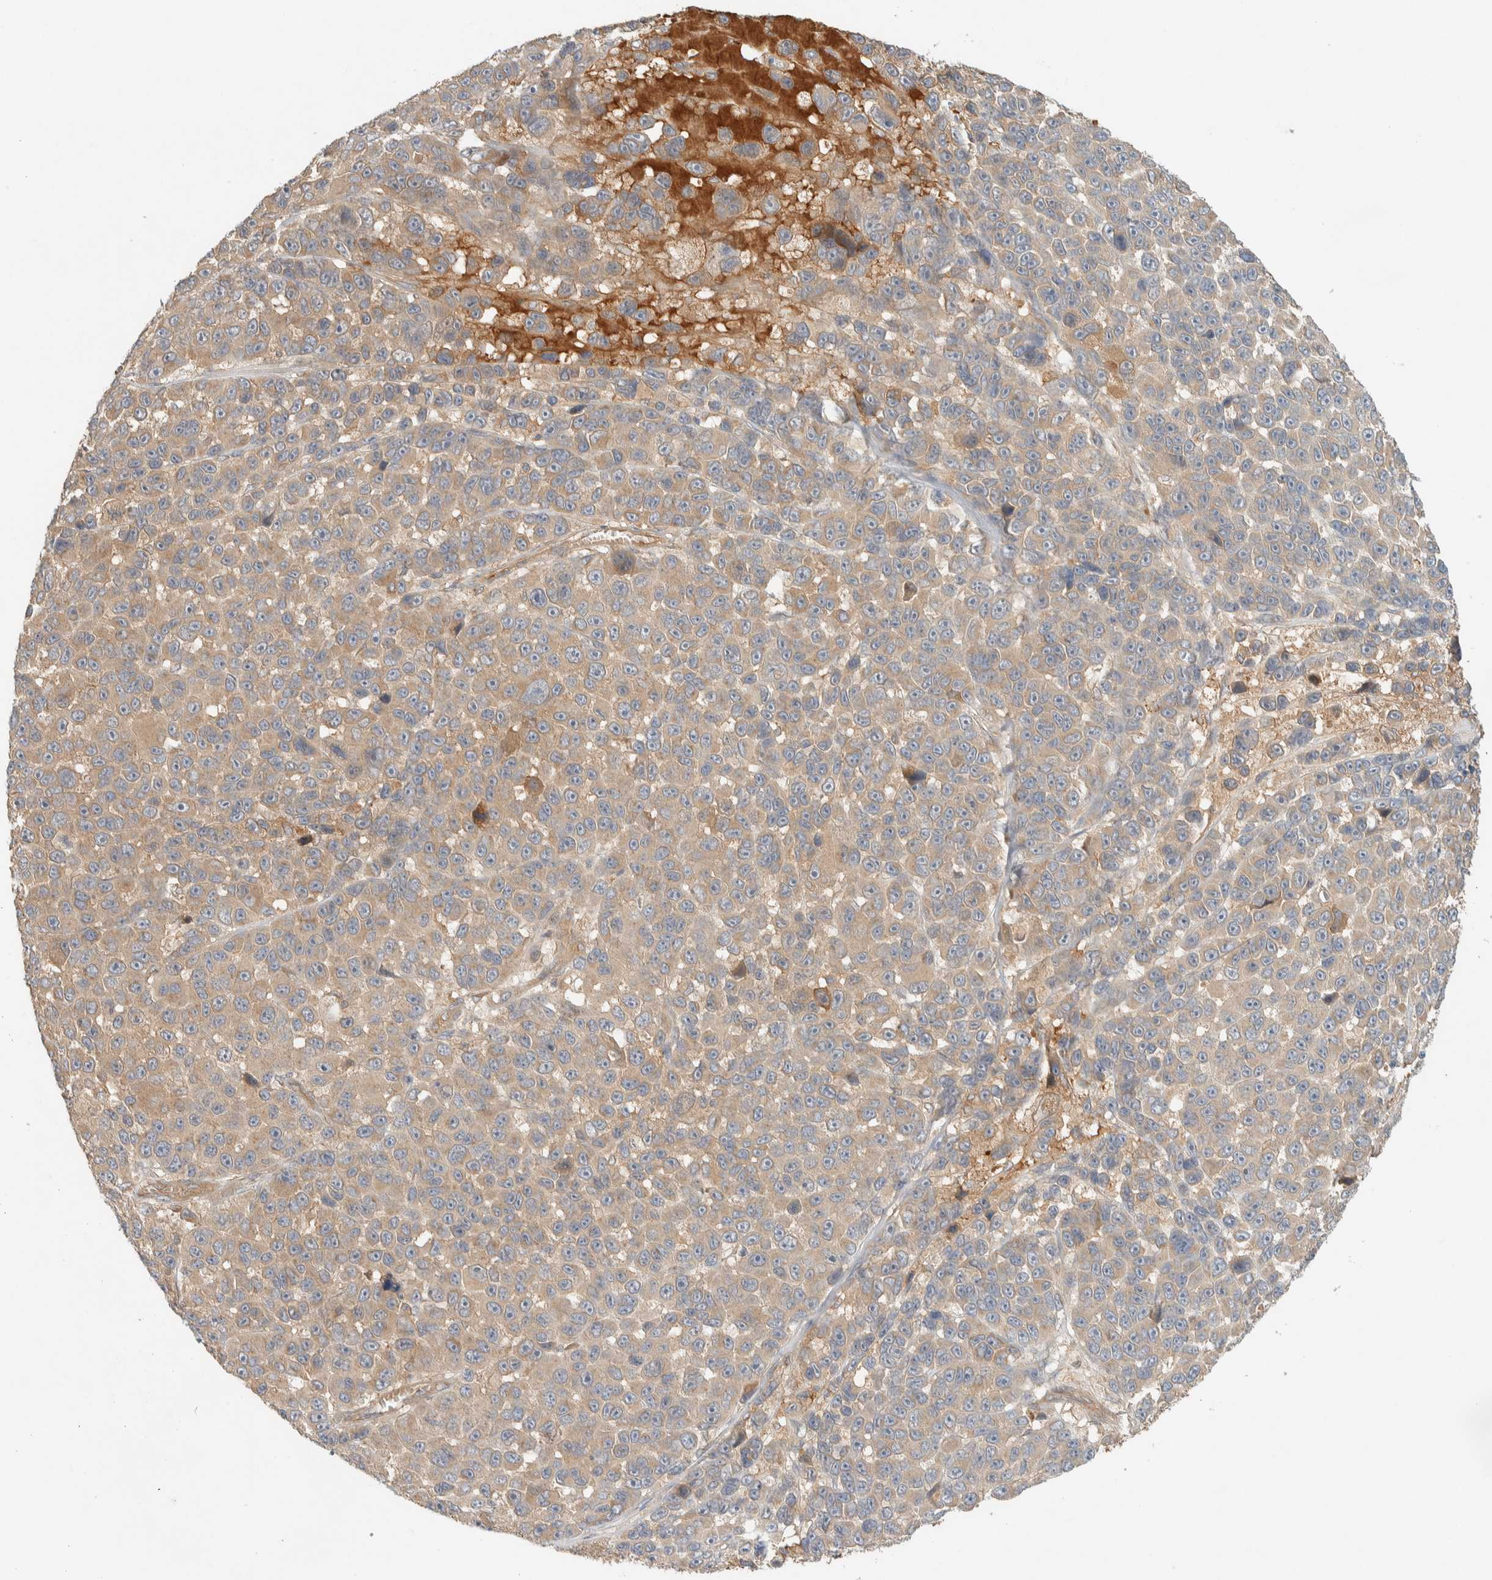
{"staining": {"intensity": "weak", "quantity": ">75%", "location": "cytoplasmic/membranous"}, "tissue": "melanoma", "cell_type": "Tumor cells", "image_type": "cancer", "snomed": [{"axis": "morphology", "description": "Malignant melanoma, NOS"}, {"axis": "topography", "description": "Skin"}], "caption": "Melanoma stained with a brown dye reveals weak cytoplasmic/membranous positive staining in about >75% of tumor cells.", "gene": "FAM167A", "patient": {"sex": "male", "age": 53}}